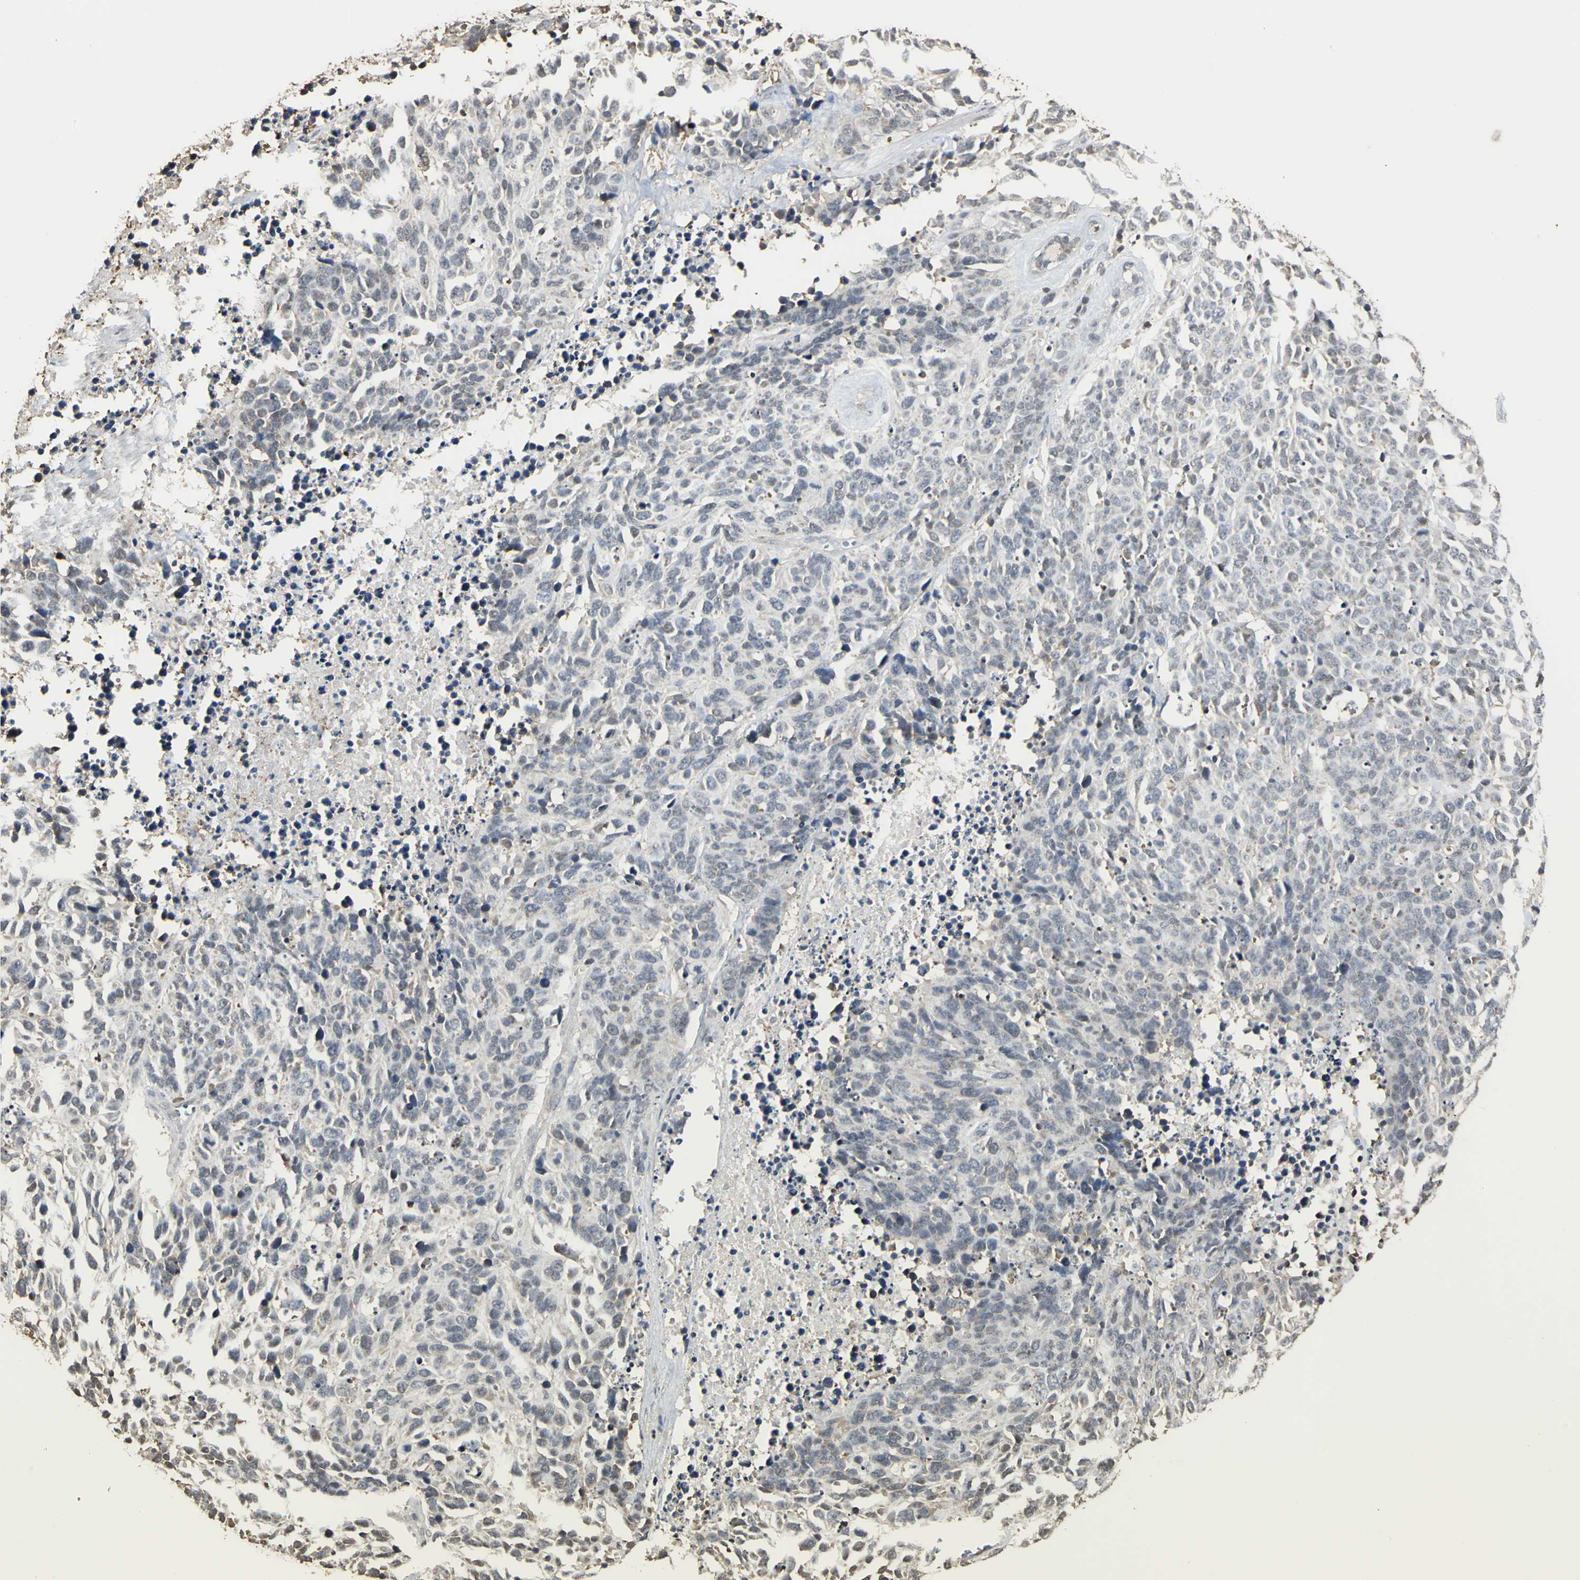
{"staining": {"intensity": "weak", "quantity": "<25%", "location": "cytoplasmic/membranous"}, "tissue": "lung cancer", "cell_type": "Tumor cells", "image_type": "cancer", "snomed": [{"axis": "morphology", "description": "Neoplasm, malignant, NOS"}, {"axis": "topography", "description": "Lung"}], "caption": "Tumor cells show no significant expression in lung malignant neoplasm.", "gene": "PARK7", "patient": {"sex": "female", "age": 58}}